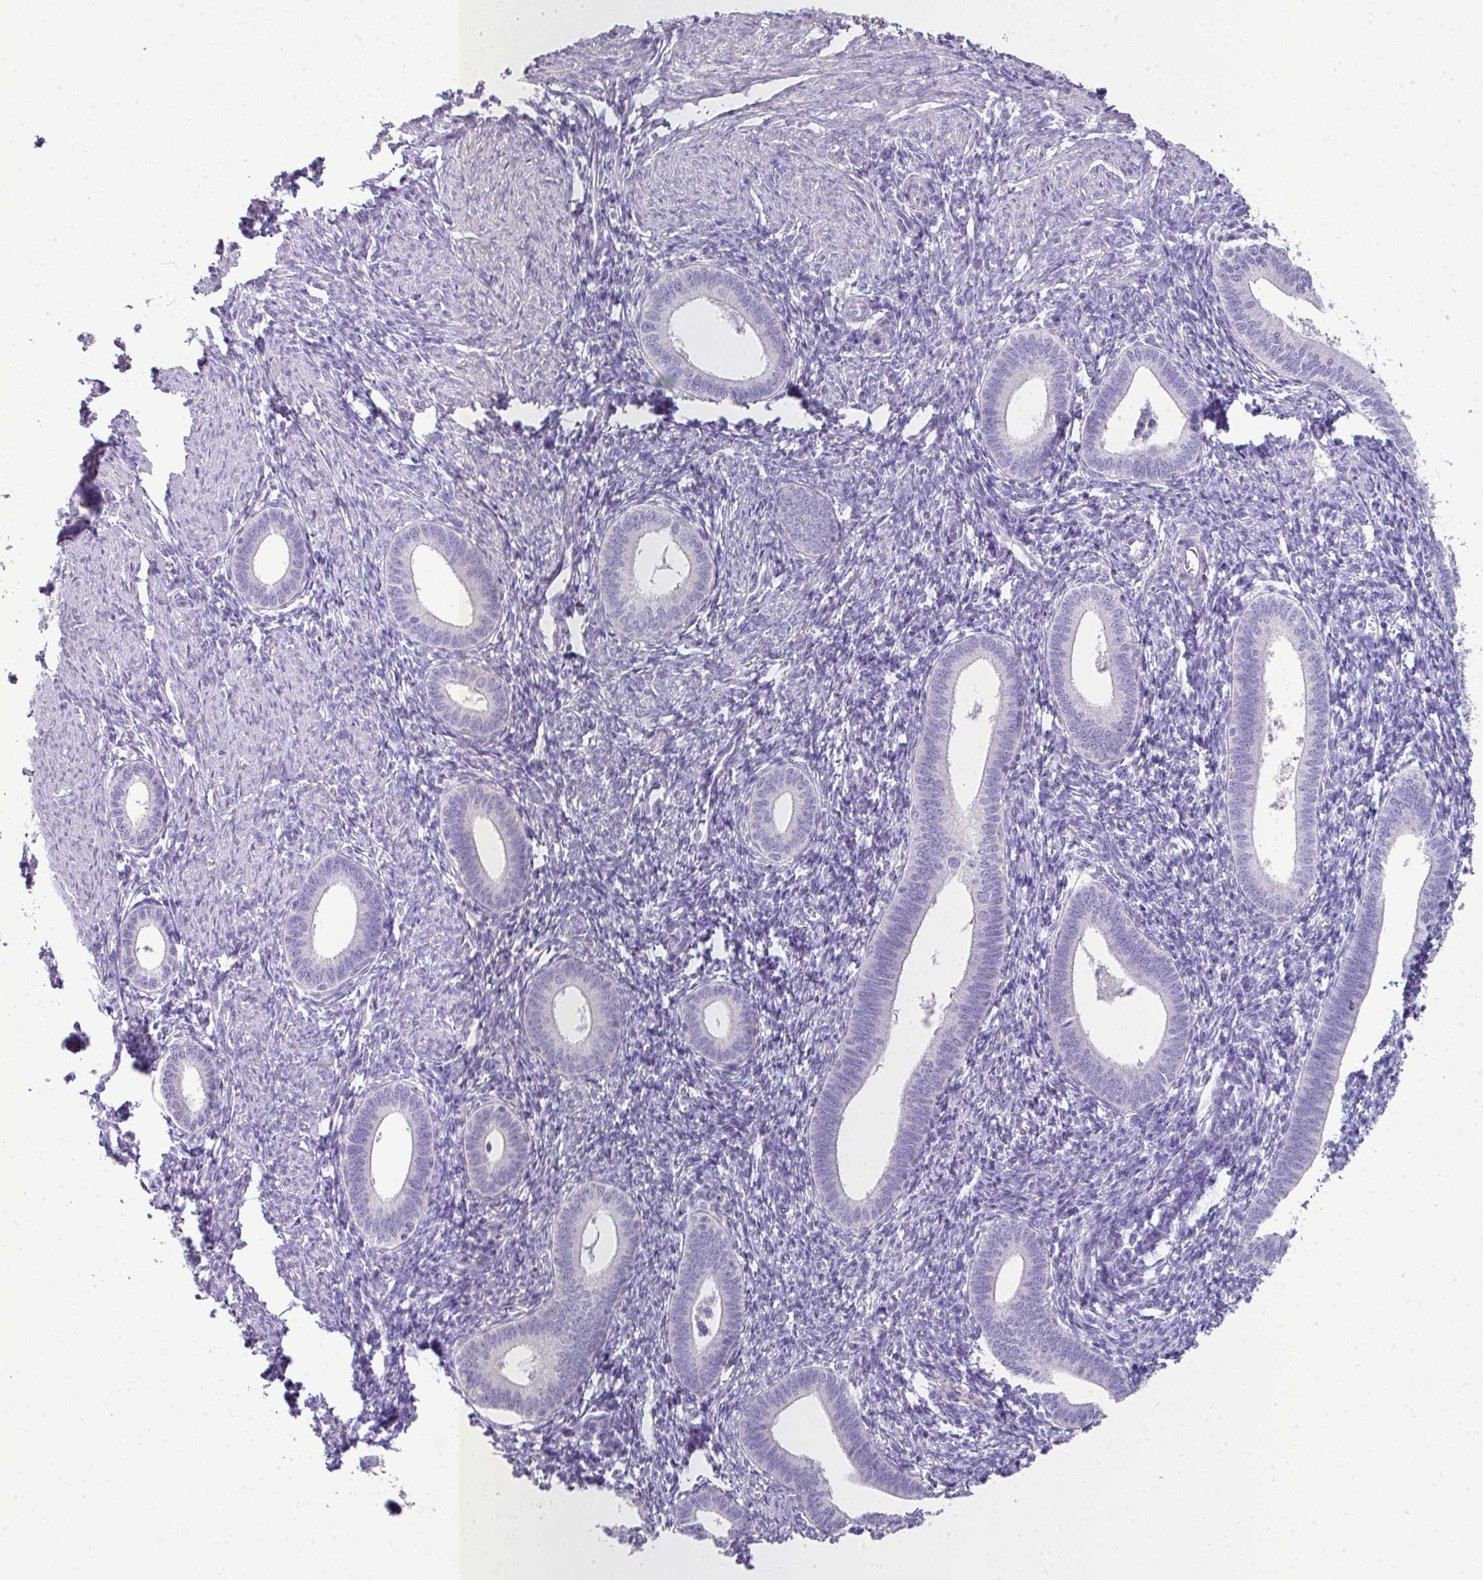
{"staining": {"intensity": "negative", "quantity": "none", "location": "none"}, "tissue": "endometrium", "cell_type": "Cells in endometrial stroma", "image_type": "normal", "snomed": [{"axis": "morphology", "description": "Normal tissue, NOS"}, {"axis": "topography", "description": "Endometrium"}], "caption": "A high-resolution micrograph shows IHC staining of benign endometrium, which reveals no significant expression in cells in endometrial stroma.", "gene": "GLI4", "patient": {"sex": "female", "age": 41}}